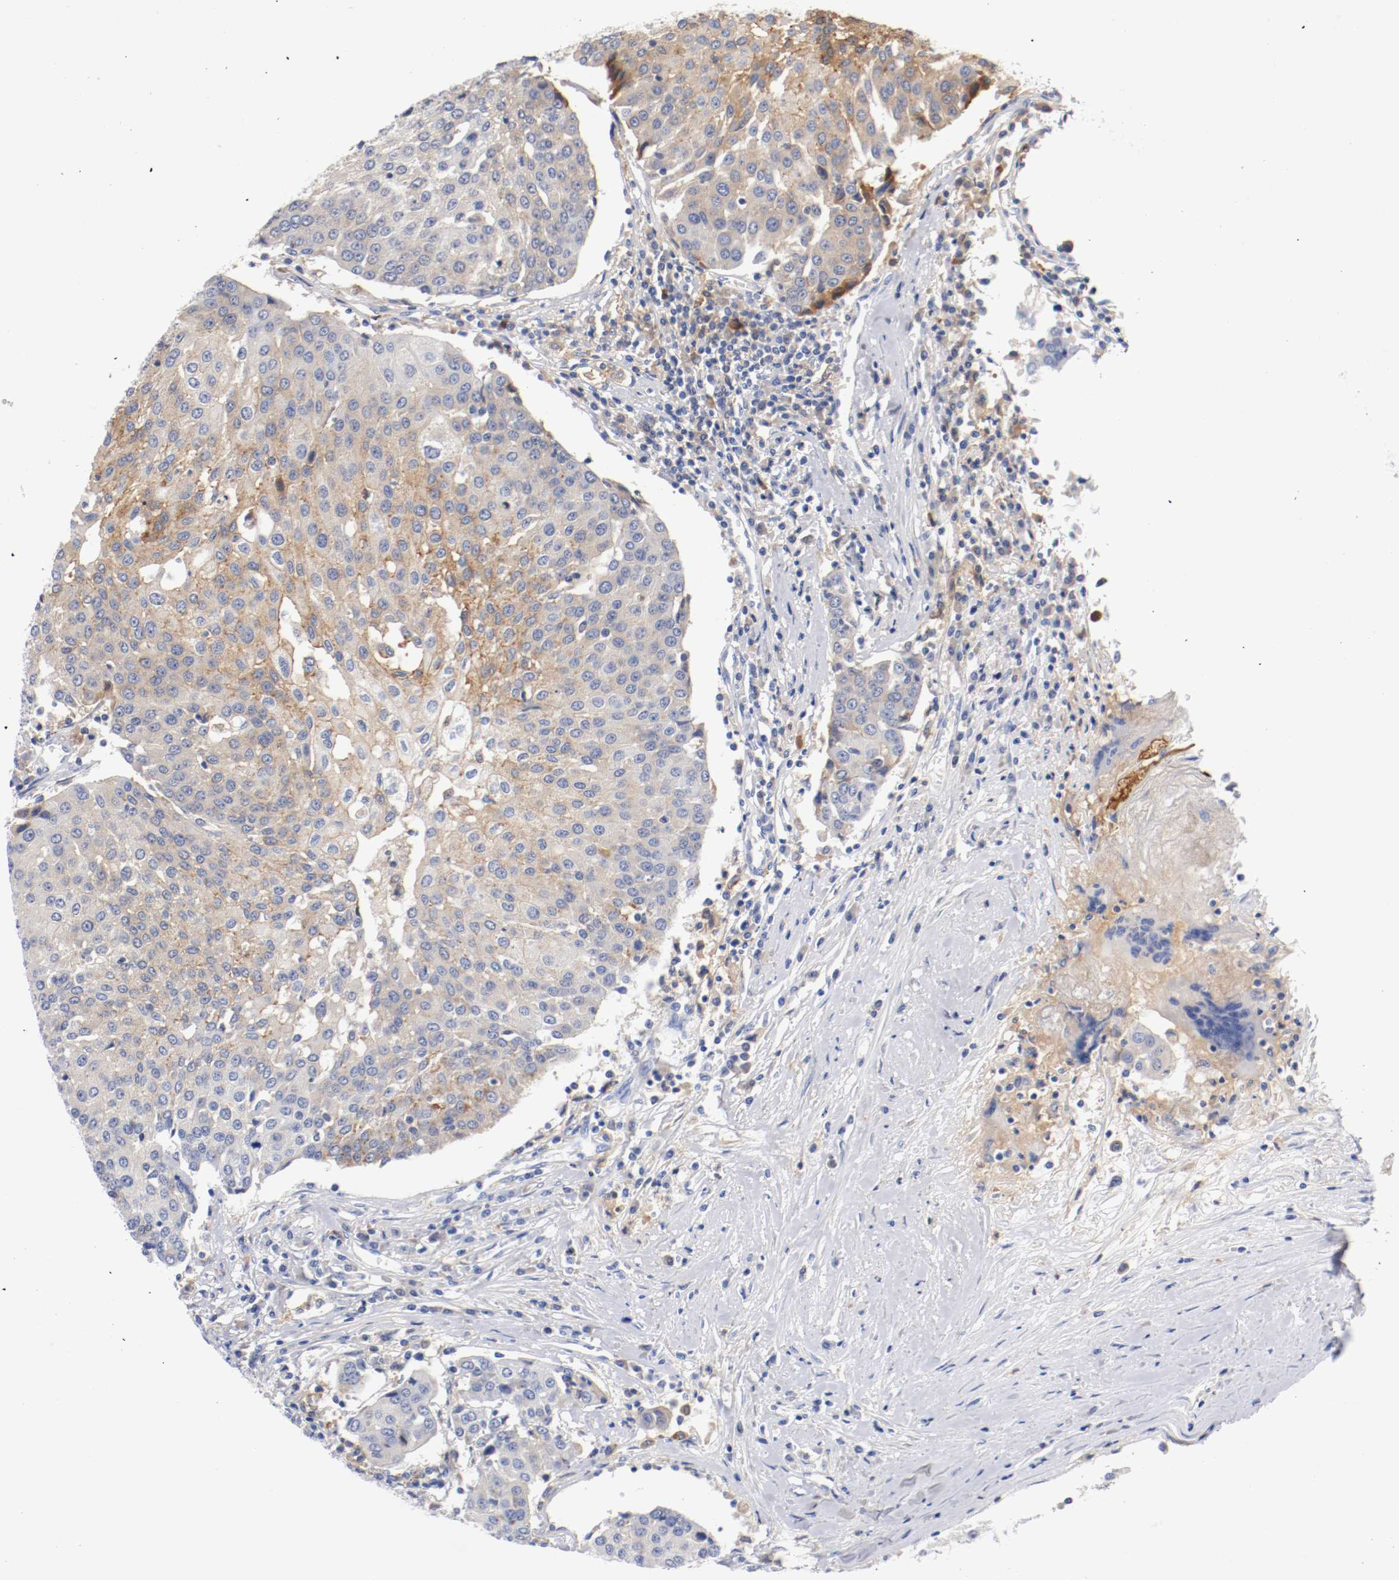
{"staining": {"intensity": "moderate", "quantity": ">75%", "location": "cytoplasmic/membranous"}, "tissue": "urothelial cancer", "cell_type": "Tumor cells", "image_type": "cancer", "snomed": [{"axis": "morphology", "description": "Urothelial carcinoma, High grade"}, {"axis": "topography", "description": "Urinary bladder"}], "caption": "IHC histopathology image of human urothelial carcinoma (high-grade) stained for a protein (brown), which shows medium levels of moderate cytoplasmic/membranous staining in approximately >75% of tumor cells.", "gene": "FGFBP1", "patient": {"sex": "female", "age": 85}}